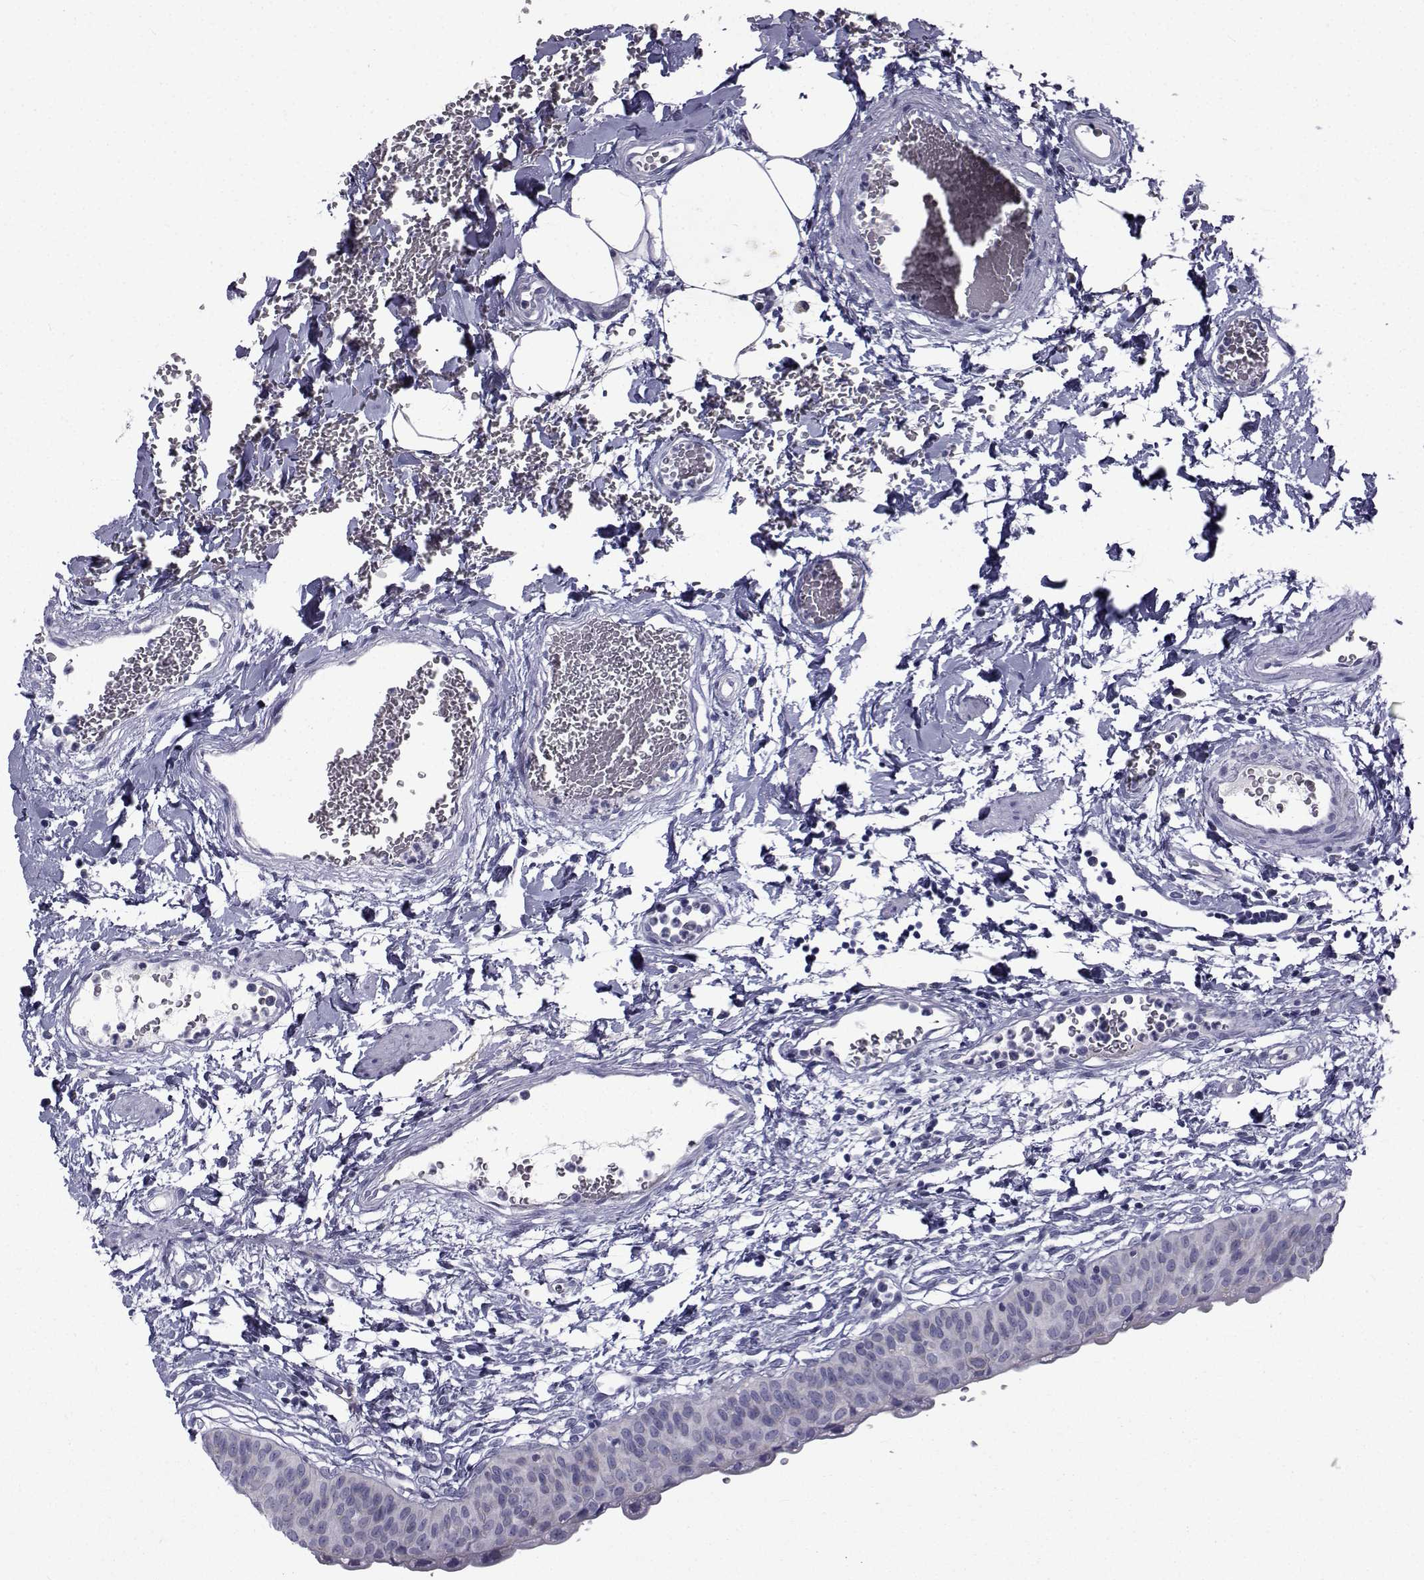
{"staining": {"intensity": "weak", "quantity": "<25%", "location": "cytoplasmic/membranous"}, "tissue": "urinary bladder", "cell_type": "Urothelial cells", "image_type": "normal", "snomed": [{"axis": "morphology", "description": "Normal tissue, NOS"}, {"axis": "topography", "description": "Urinary bladder"}], "caption": "Micrograph shows no significant protein positivity in urothelial cells of unremarkable urinary bladder.", "gene": "FDXR", "patient": {"sex": "male", "age": 55}}